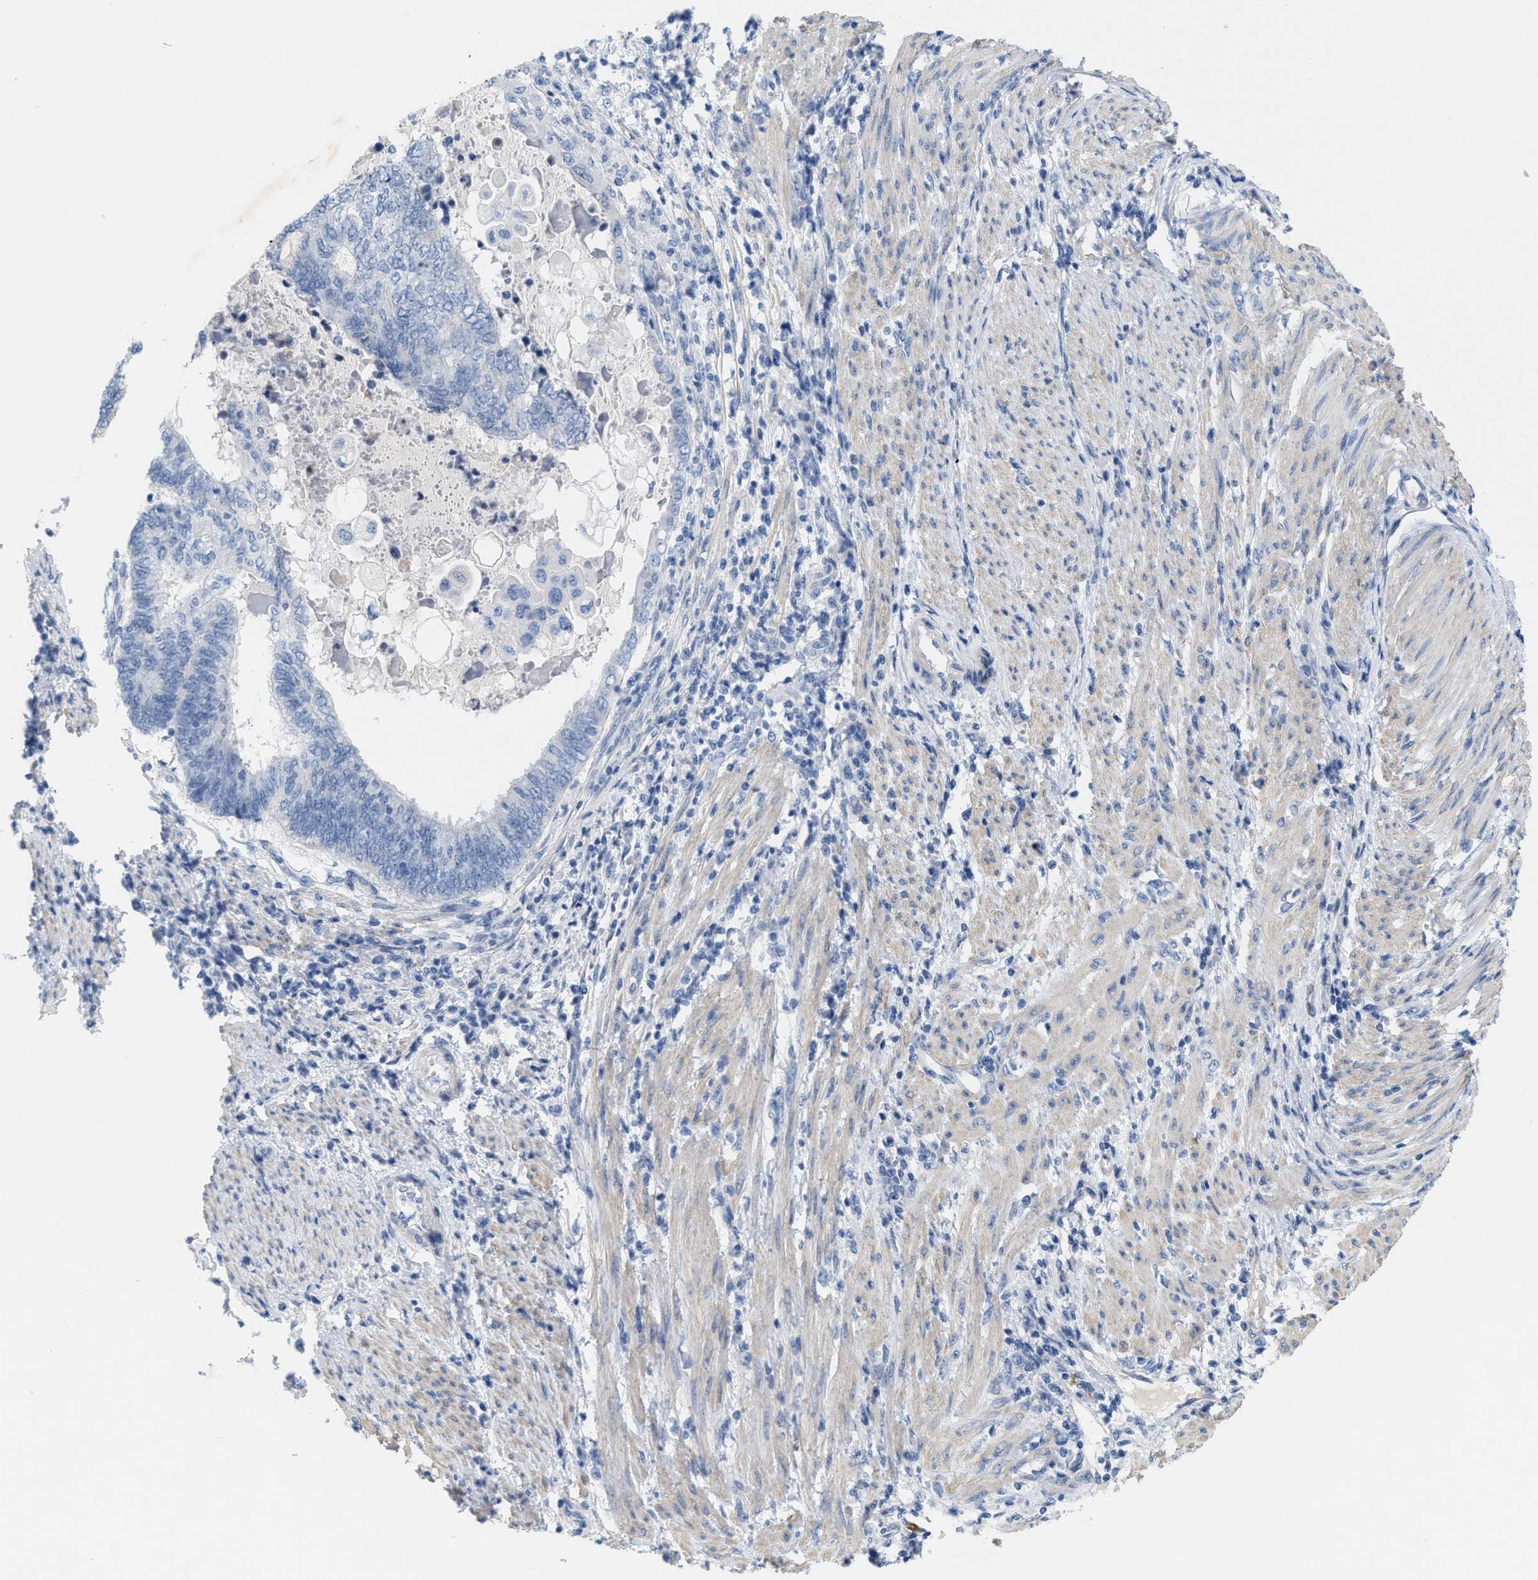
{"staining": {"intensity": "negative", "quantity": "none", "location": "none"}, "tissue": "endometrial cancer", "cell_type": "Tumor cells", "image_type": "cancer", "snomed": [{"axis": "morphology", "description": "Adenocarcinoma, NOS"}, {"axis": "topography", "description": "Uterus"}, {"axis": "topography", "description": "Endometrium"}], "caption": "IHC micrograph of endometrial cancer (adenocarcinoma) stained for a protein (brown), which reveals no staining in tumor cells.", "gene": "CPA2", "patient": {"sex": "female", "age": 70}}